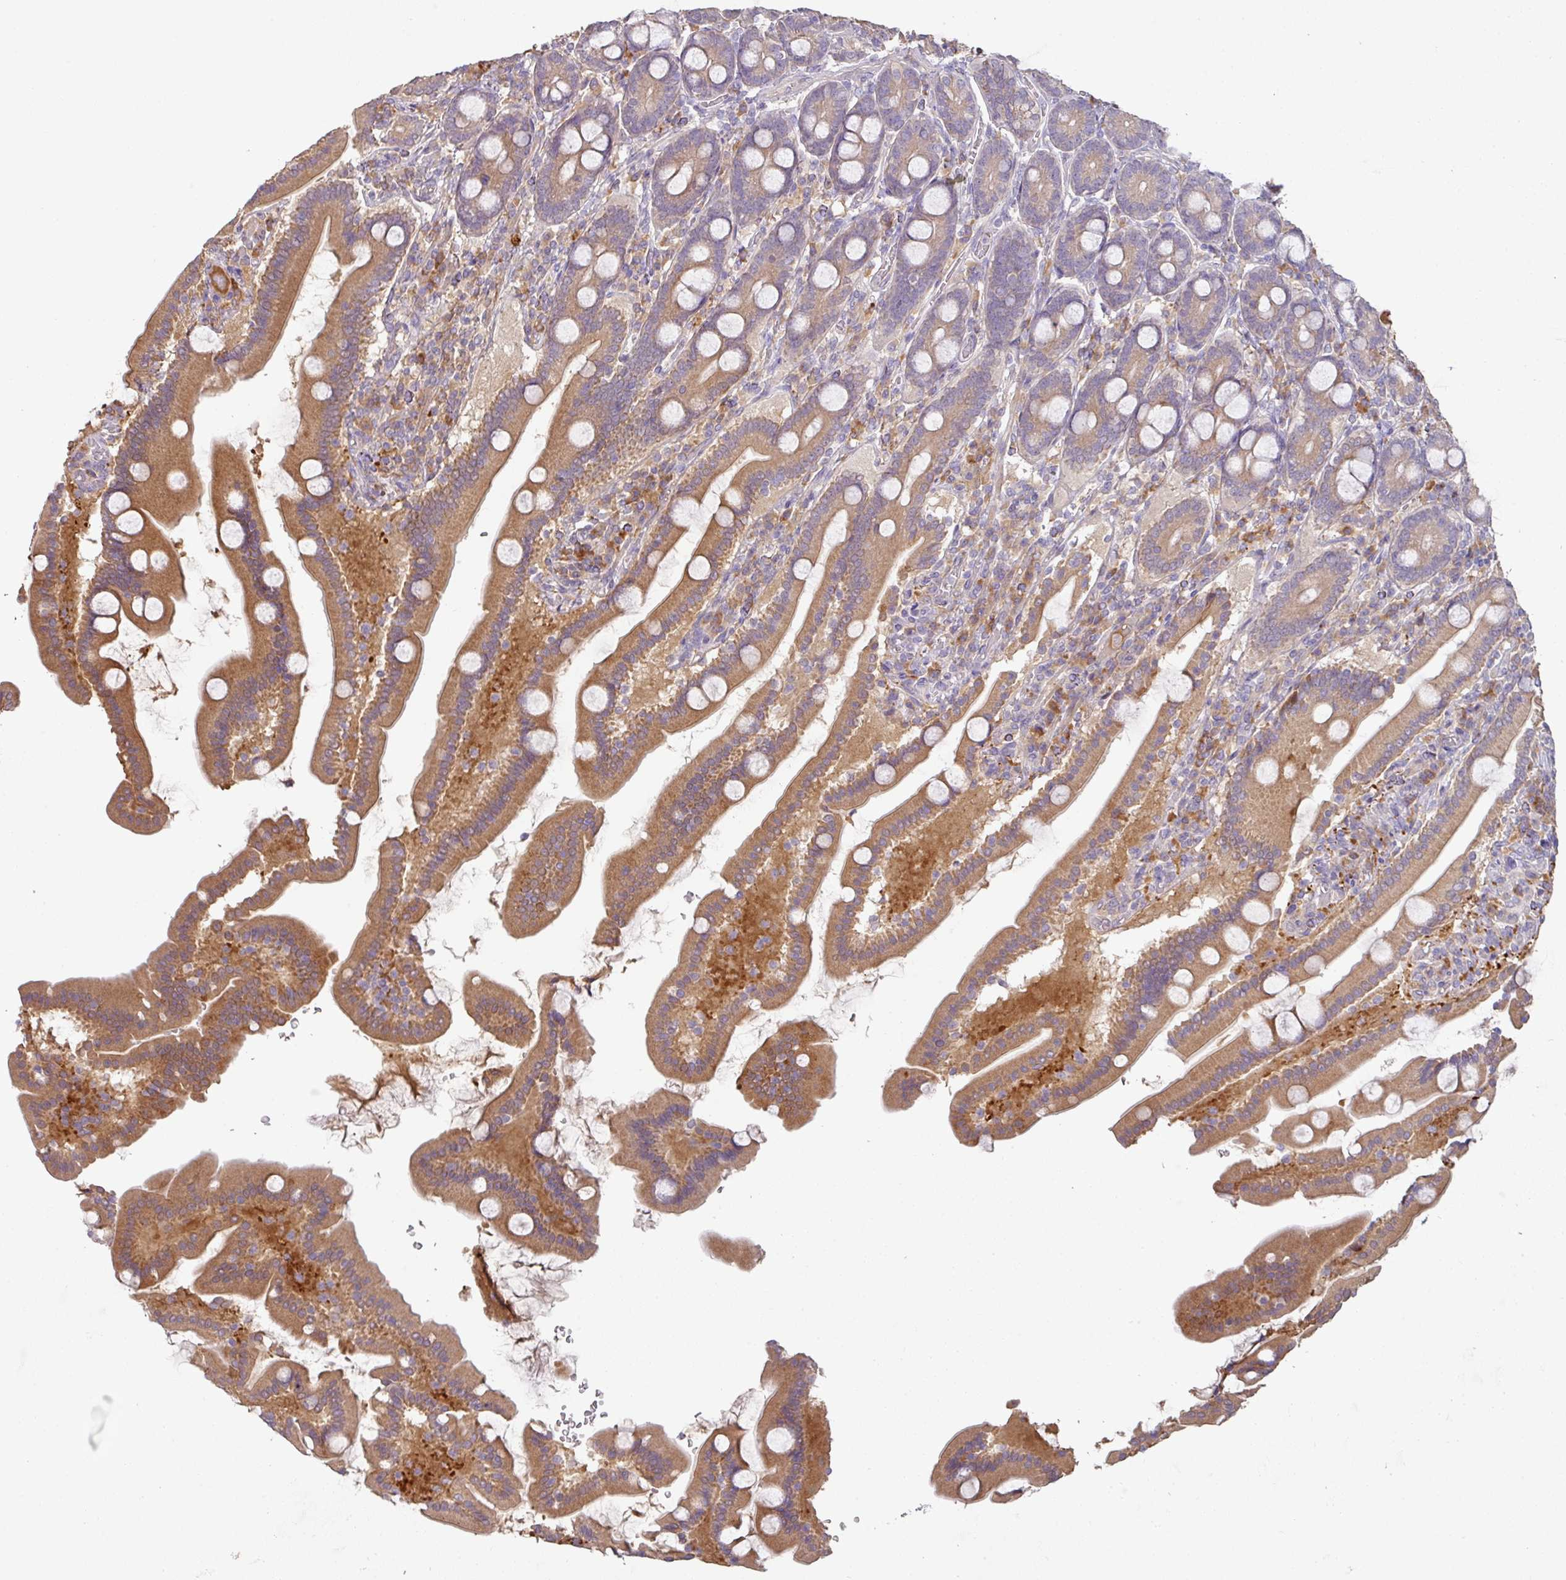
{"staining": {"intensity": "strong", "quantity": "25%-75%", "location": "cytoplasmic/membranous"}, "tissue": "duodenum", "cell_type": "Glandular cells", "image_type": "normal", "snomed": [{"axis": "morphology", "description": "Normal tissue, NOS"}, {"axis": "topography", "description": "Duodenum"}], "caption": "About 25%-75% of glandular cells in normal human duodenum exhibit strong cytoplasmic/membranous protein staining as visualized by brown immunohistochemical staining.", "gene": "ZNF266", "patient": {"sex": "male", "age": 55}}